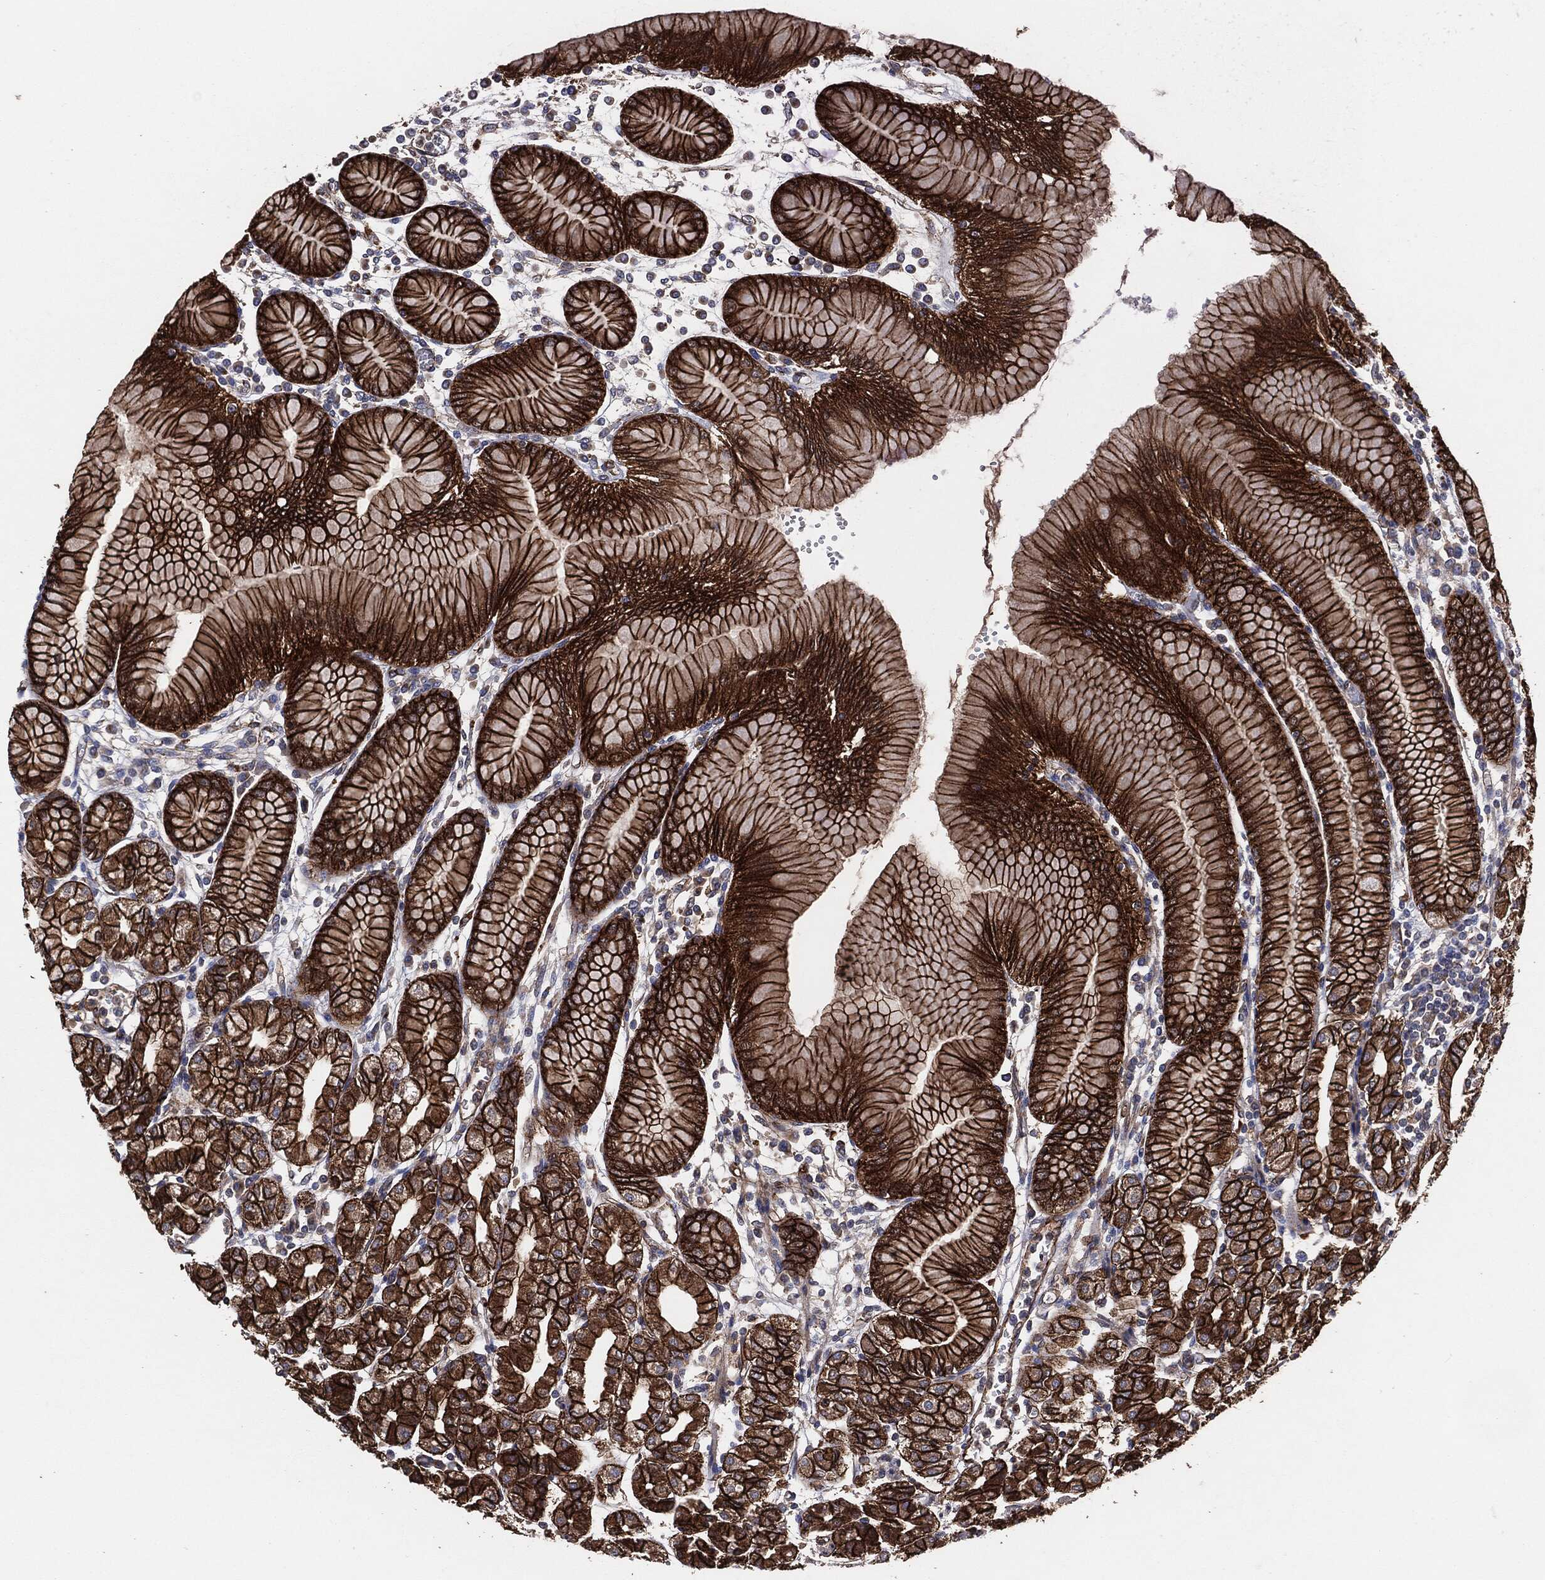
{"staining": {"intensity": "strong", "quantity": ">75%", "location": "cytoplasmic/membranous"}, "tissue": "stomach", "cell_type": "Glandular cells", "image_type": "normal", "snomed": [{"axis": "morphology", "description": "Normal tissue, NOS"}, {"axis": "topography", "description": "Skeletal muscle"}, {"axis": "topography", "description": "Stomach"}], "caption": "This histopathology image reveals unremarkable stomach stained with immunohistochemistry (IHC) to label a protein in brown. The cytoplasmic/membranous of glandular cells show strong positivity for the protein. Nuclei are counter-stained blue.", "gene": "CTNNA1", "patient": {"sex": "female", "age": 57}}